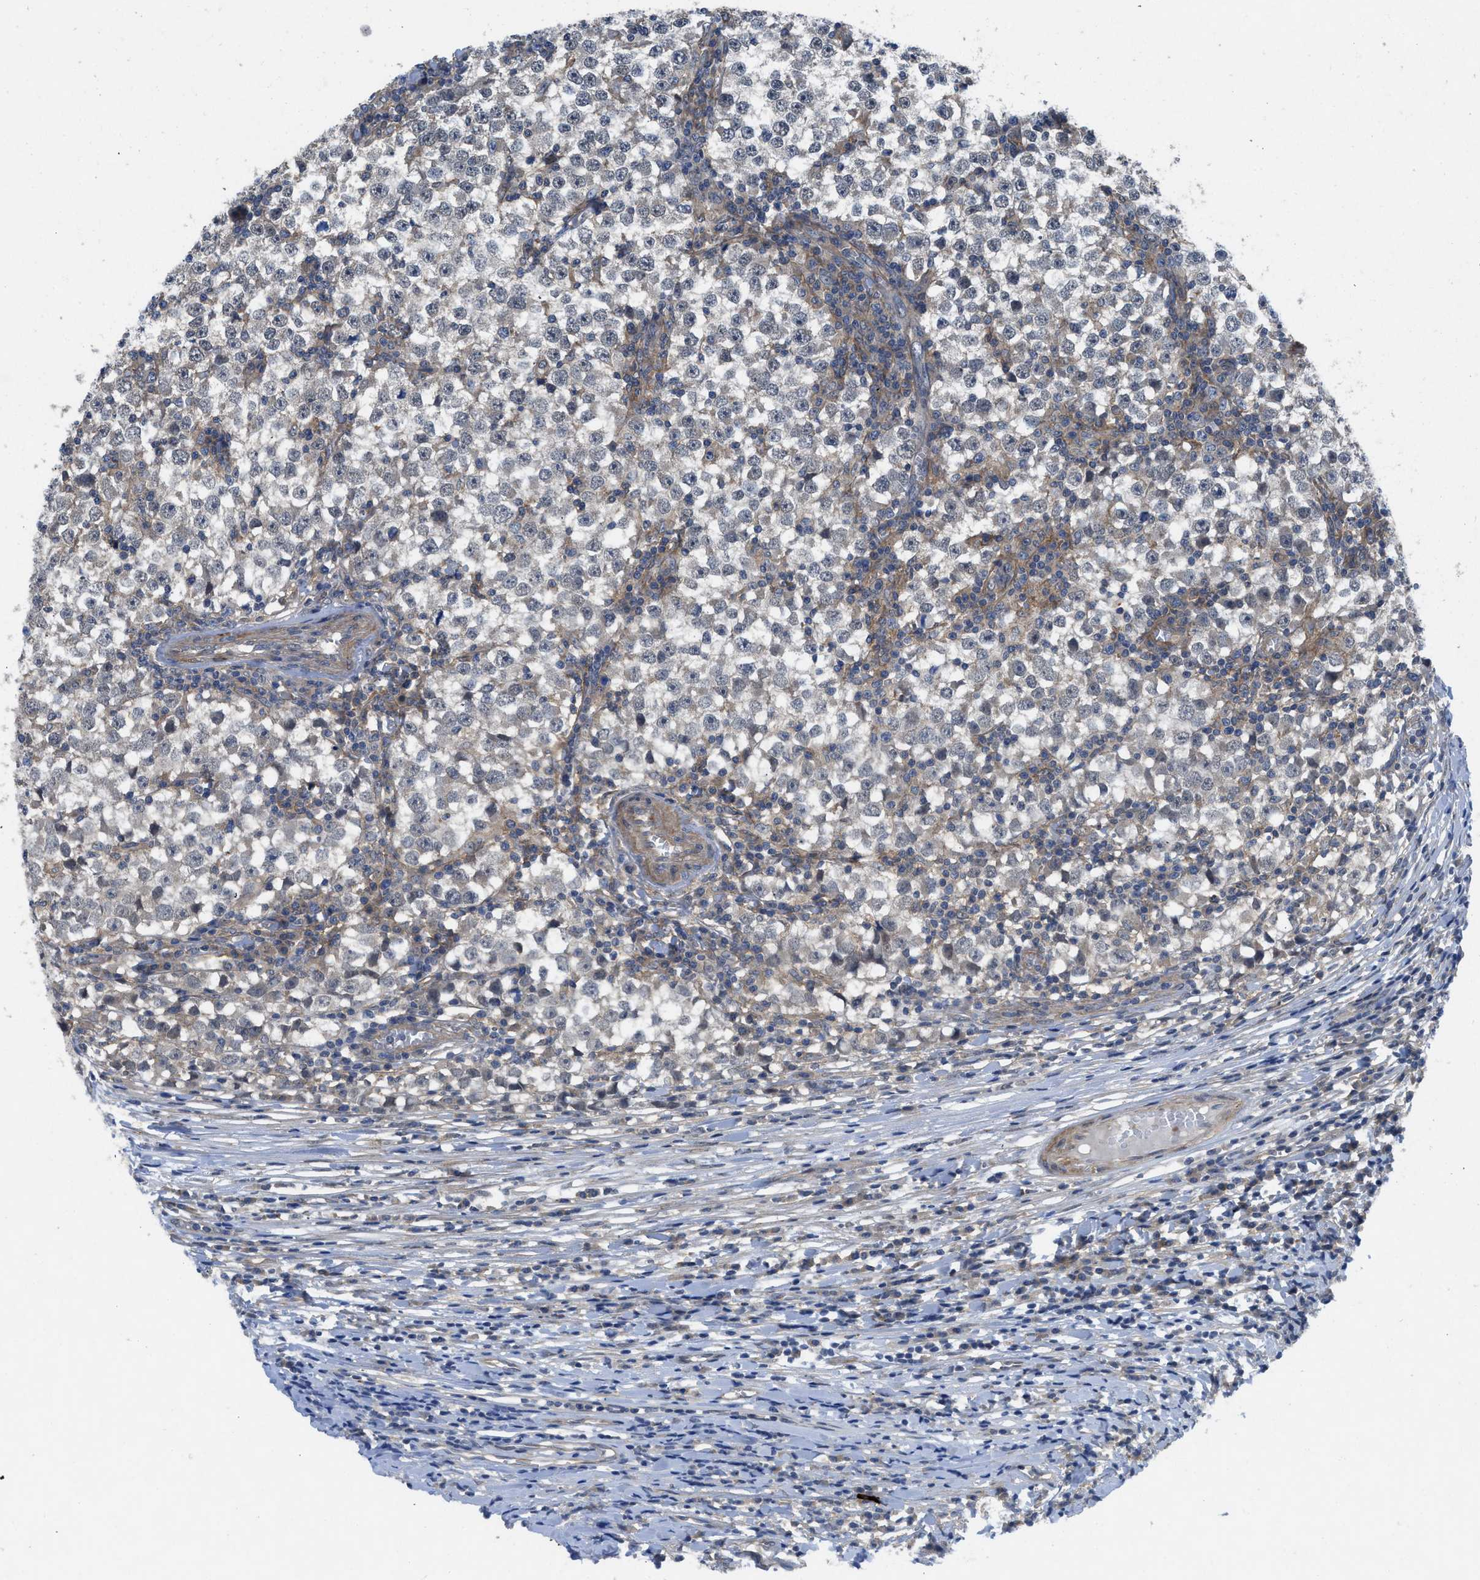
{"staining": {"intensity": "negative", "quantity": "none", "location": "none"}, "tissue": "testis cancer", "cell_type": "Tumor cells", "image_type": "cancer", "snomed": [{"axis": "morphology", "description": "Seminoma, NOS"}, {"axis": "topography", "description": "Testis"}], "caption": "A histopathology image of human testis cancer is negative for staining in tumor cells.", "gene": "PANX1", "patient": {"sex": "male", "age": 65}}